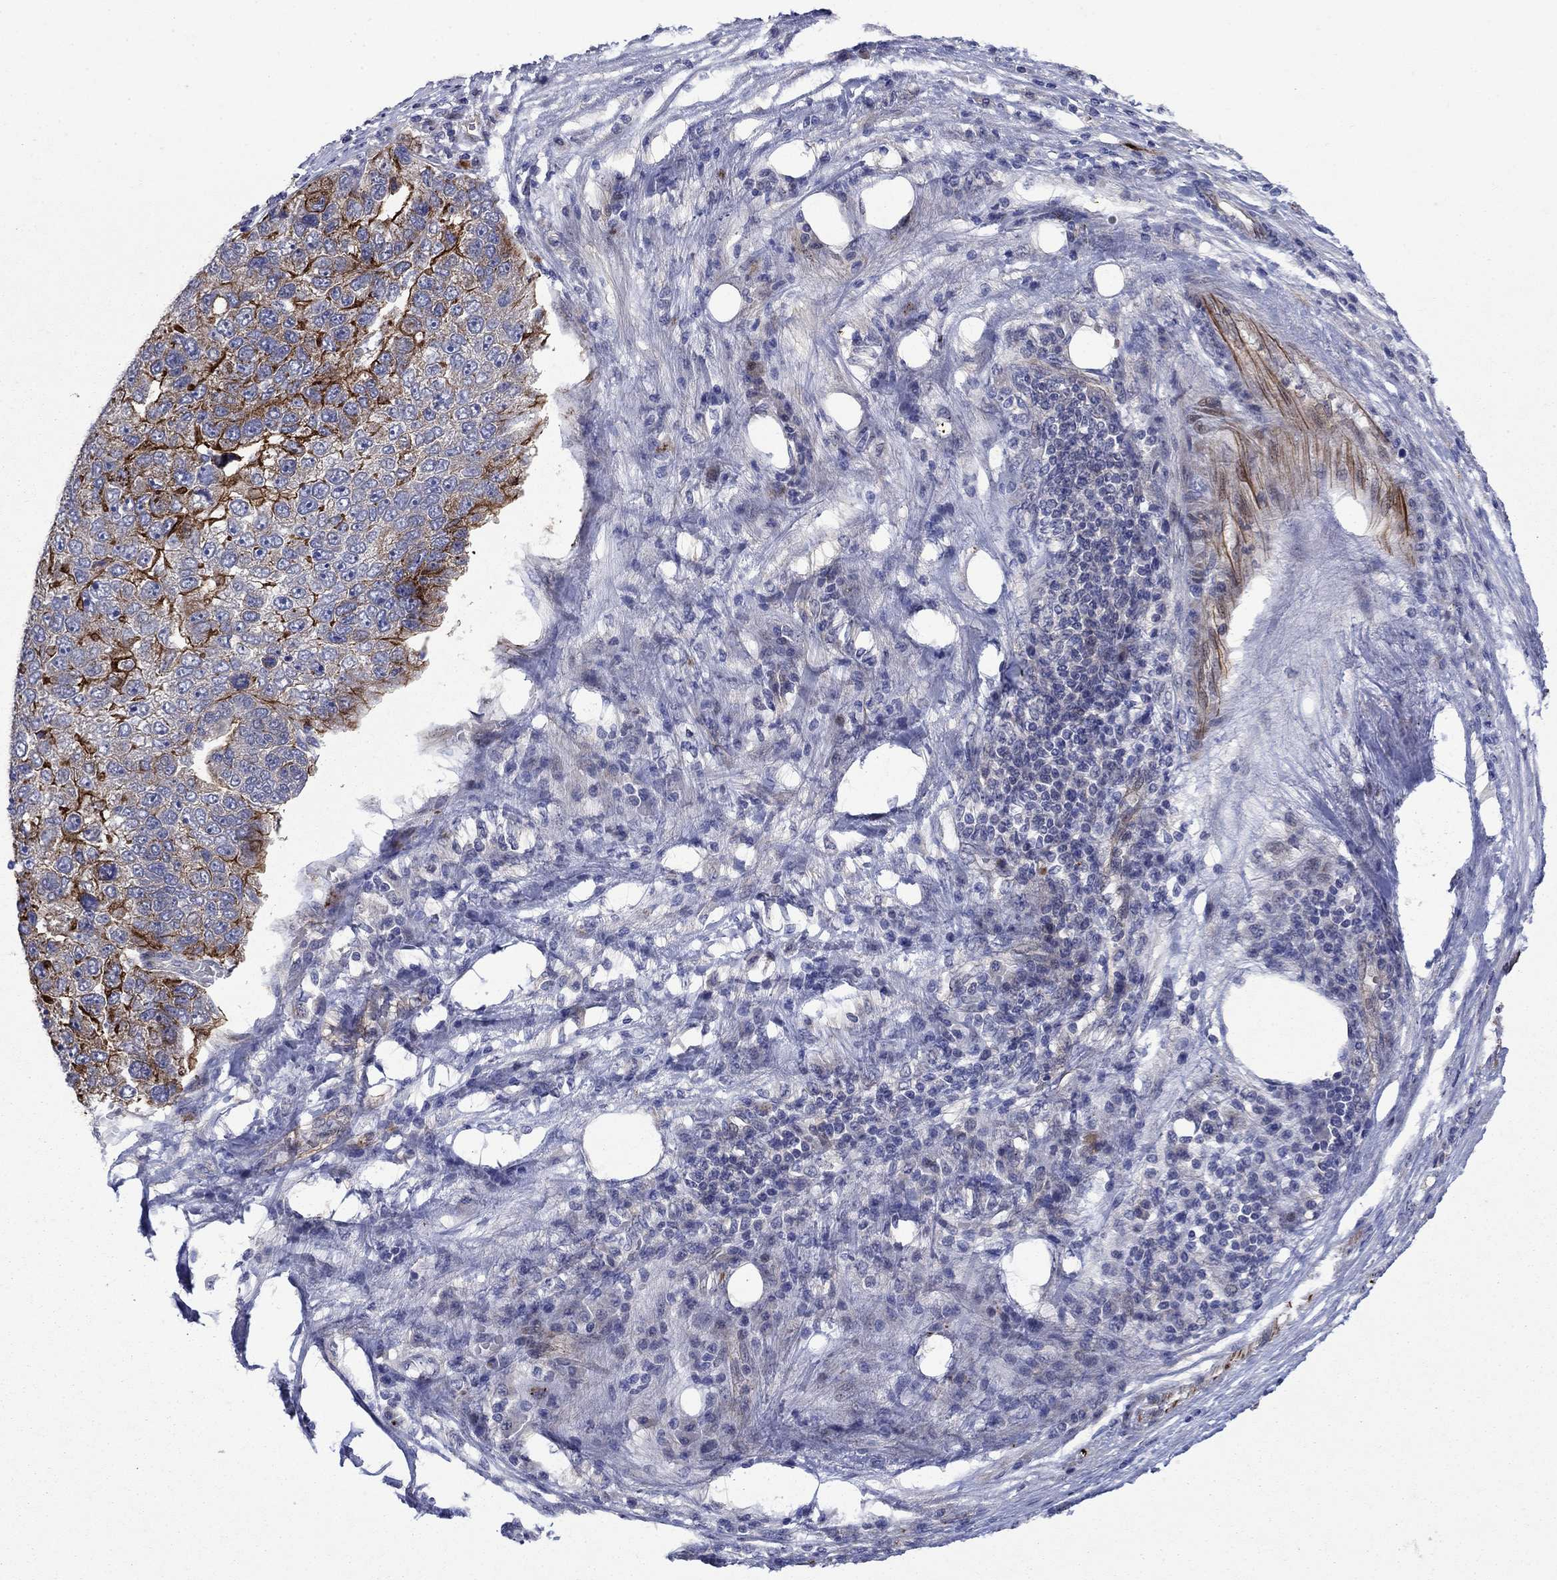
{"staining": {"intensity": "strong", "quantity": "25%-75%", "location": "cytoplasmic/membranous"}, "tissue": "pancreatic cancer", "cell_type": "Tumor cells", "image_type": "cancer", "snomed": [{"axis": "morphology", "description": "Adenocarcinoma, NOS"}, {"axis": "topography", "description": "Pancreas"}], "caption": "Human pancreatic cancer stained with a protein marker displays strong staining in tumor cells.", "gene": "SLC7A1", "patient": {"sex": "female", "age": 61}}